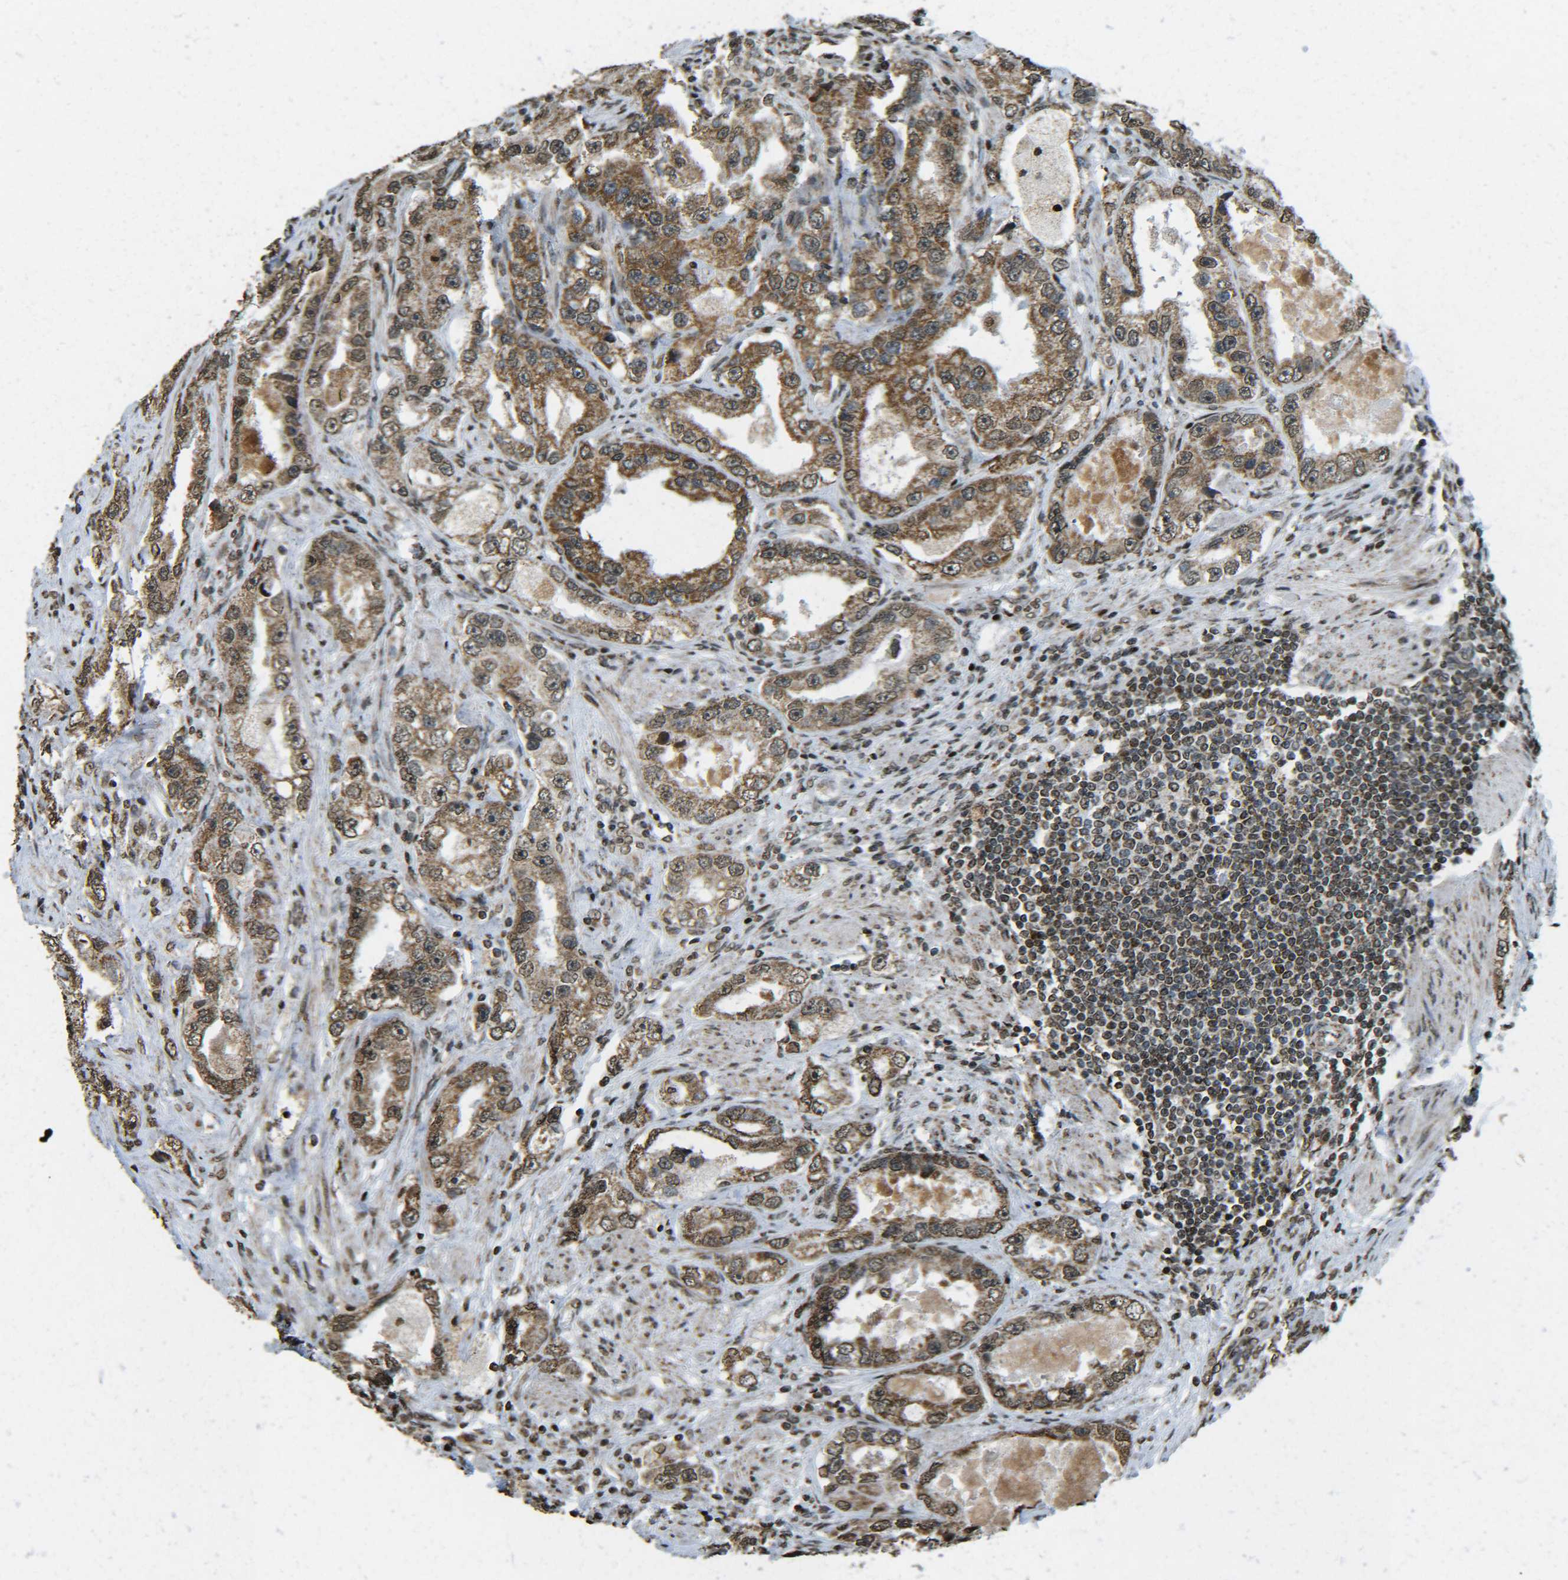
{"staining": {"intensity": "moderate", "quantity": ">75%", "location": "cytoplasmic/membranous,nuclear"}, "tissue": "prostate cancer", "cell_type": "Tumor cells", "image_type": "cancer", "snomed": [{"axis": "morphology", "description": "Adenocarcinoma, High grade"}, {"axis": "topography", "description": "Prostate"}], "caption": "Immunohistochemistry (IHC) photomicrograph of neoplastic tissue: human prostate cancer stained using immunohistochemistry (IHC) displays medium levels of moderate protein expression localized specifically in the cytoplasmic/membranous and nuclear of tumor cells, appearing as a cytoplasmic/membranous and nuclear brown color.", "gene": "NEUROG2", "patient": {"sex": "male", "age": 63}}